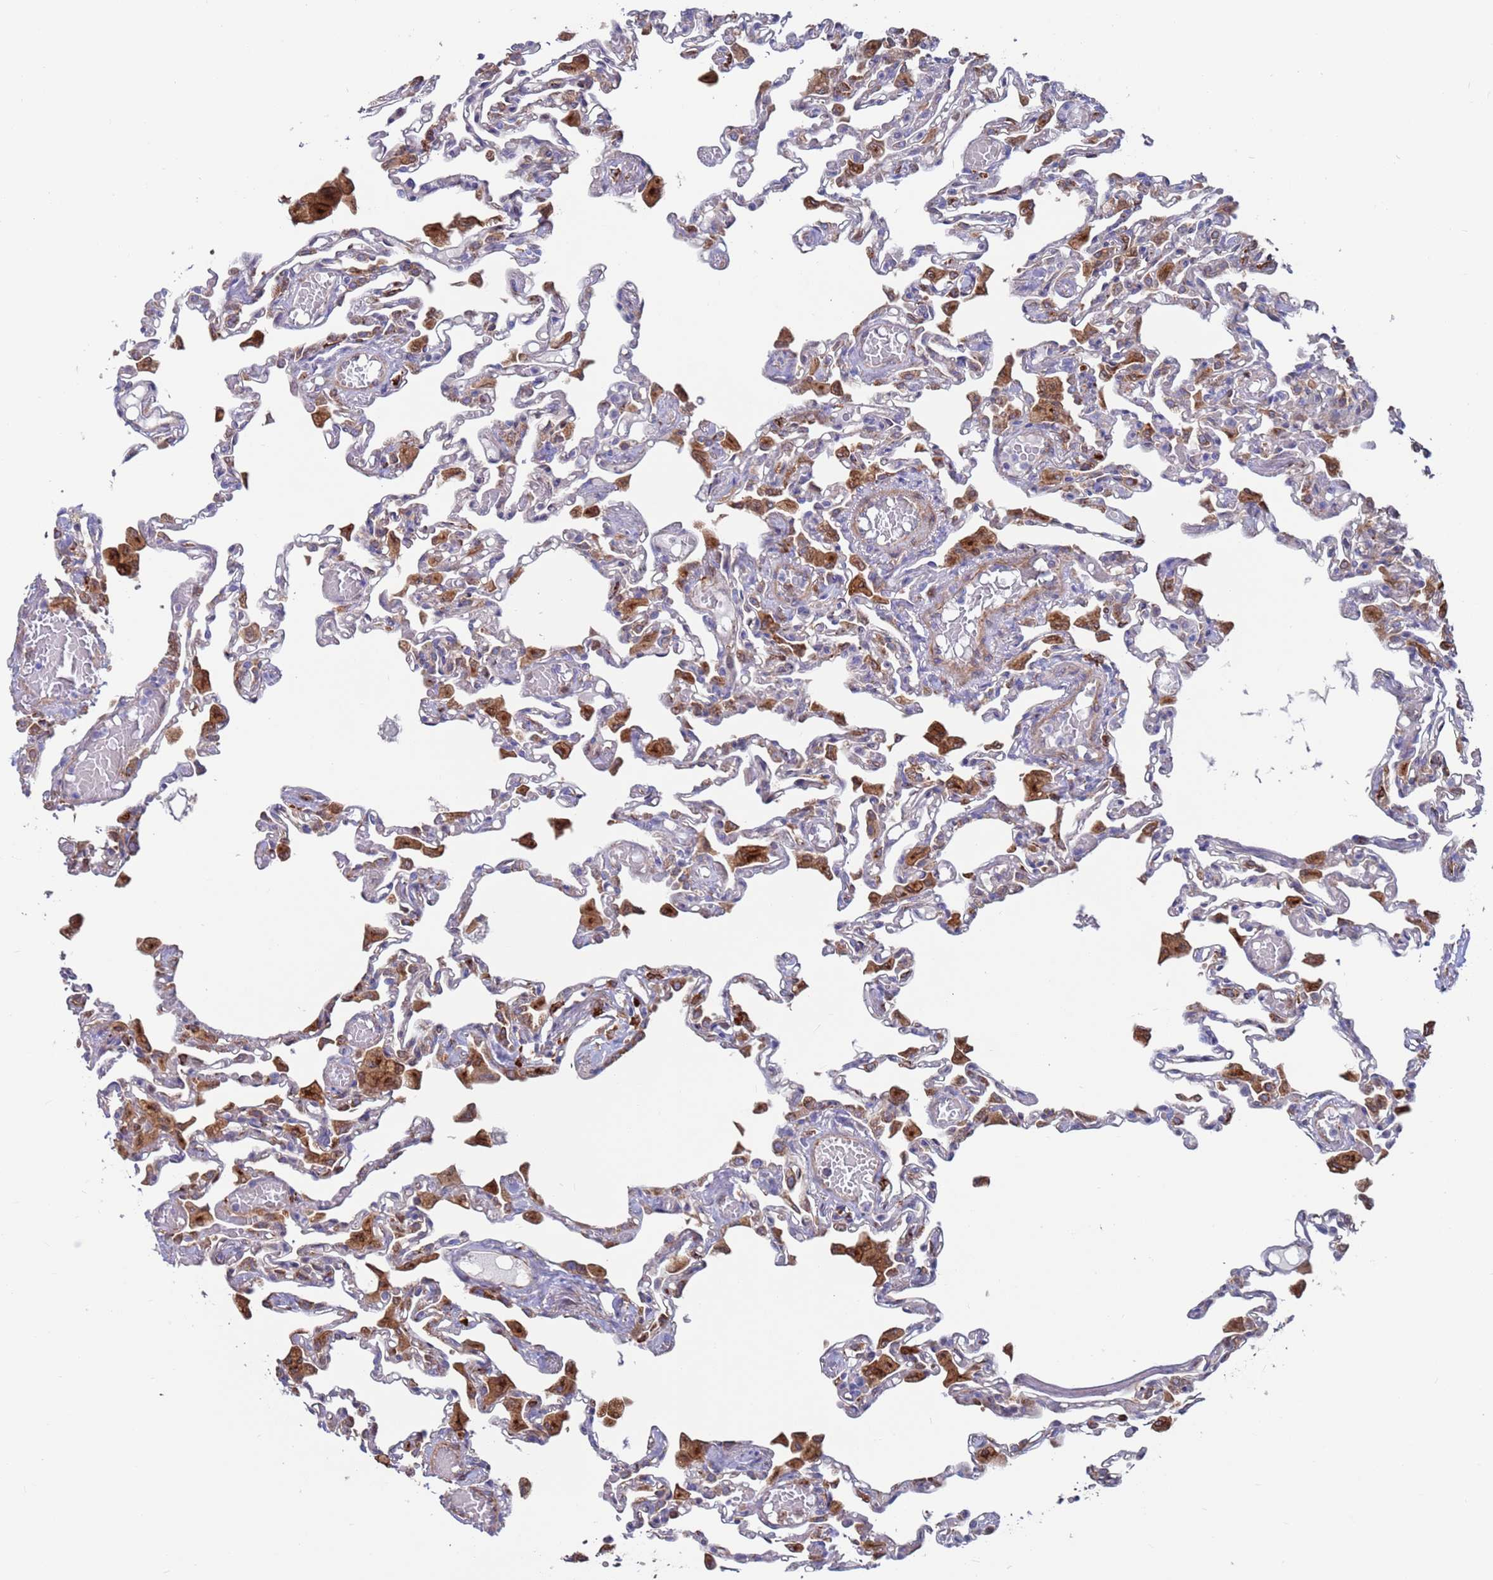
{"staining": {"intensity": "moderate", "quantity": "<25%", "location": "cytoplasmic/membranous"}, "tissue": "lung", "cell_type": "Alveolar cells", "image_type": "normal", "snomed": [{"axis": "morphology", "description": "Normal tissue, NOS"}, {"axis": "topography", "description": "Bronchus"}, {"axis": "topography", "description": "Lung"}], "caption": "Brown immunohistochemical staining in unremarkable lung reveals moderate cytoplasmic/membranous positivity in approximately <25% of alveolar cells.", "gene": "GREB1L", "patient": {"sex": "female", "age": 49}}